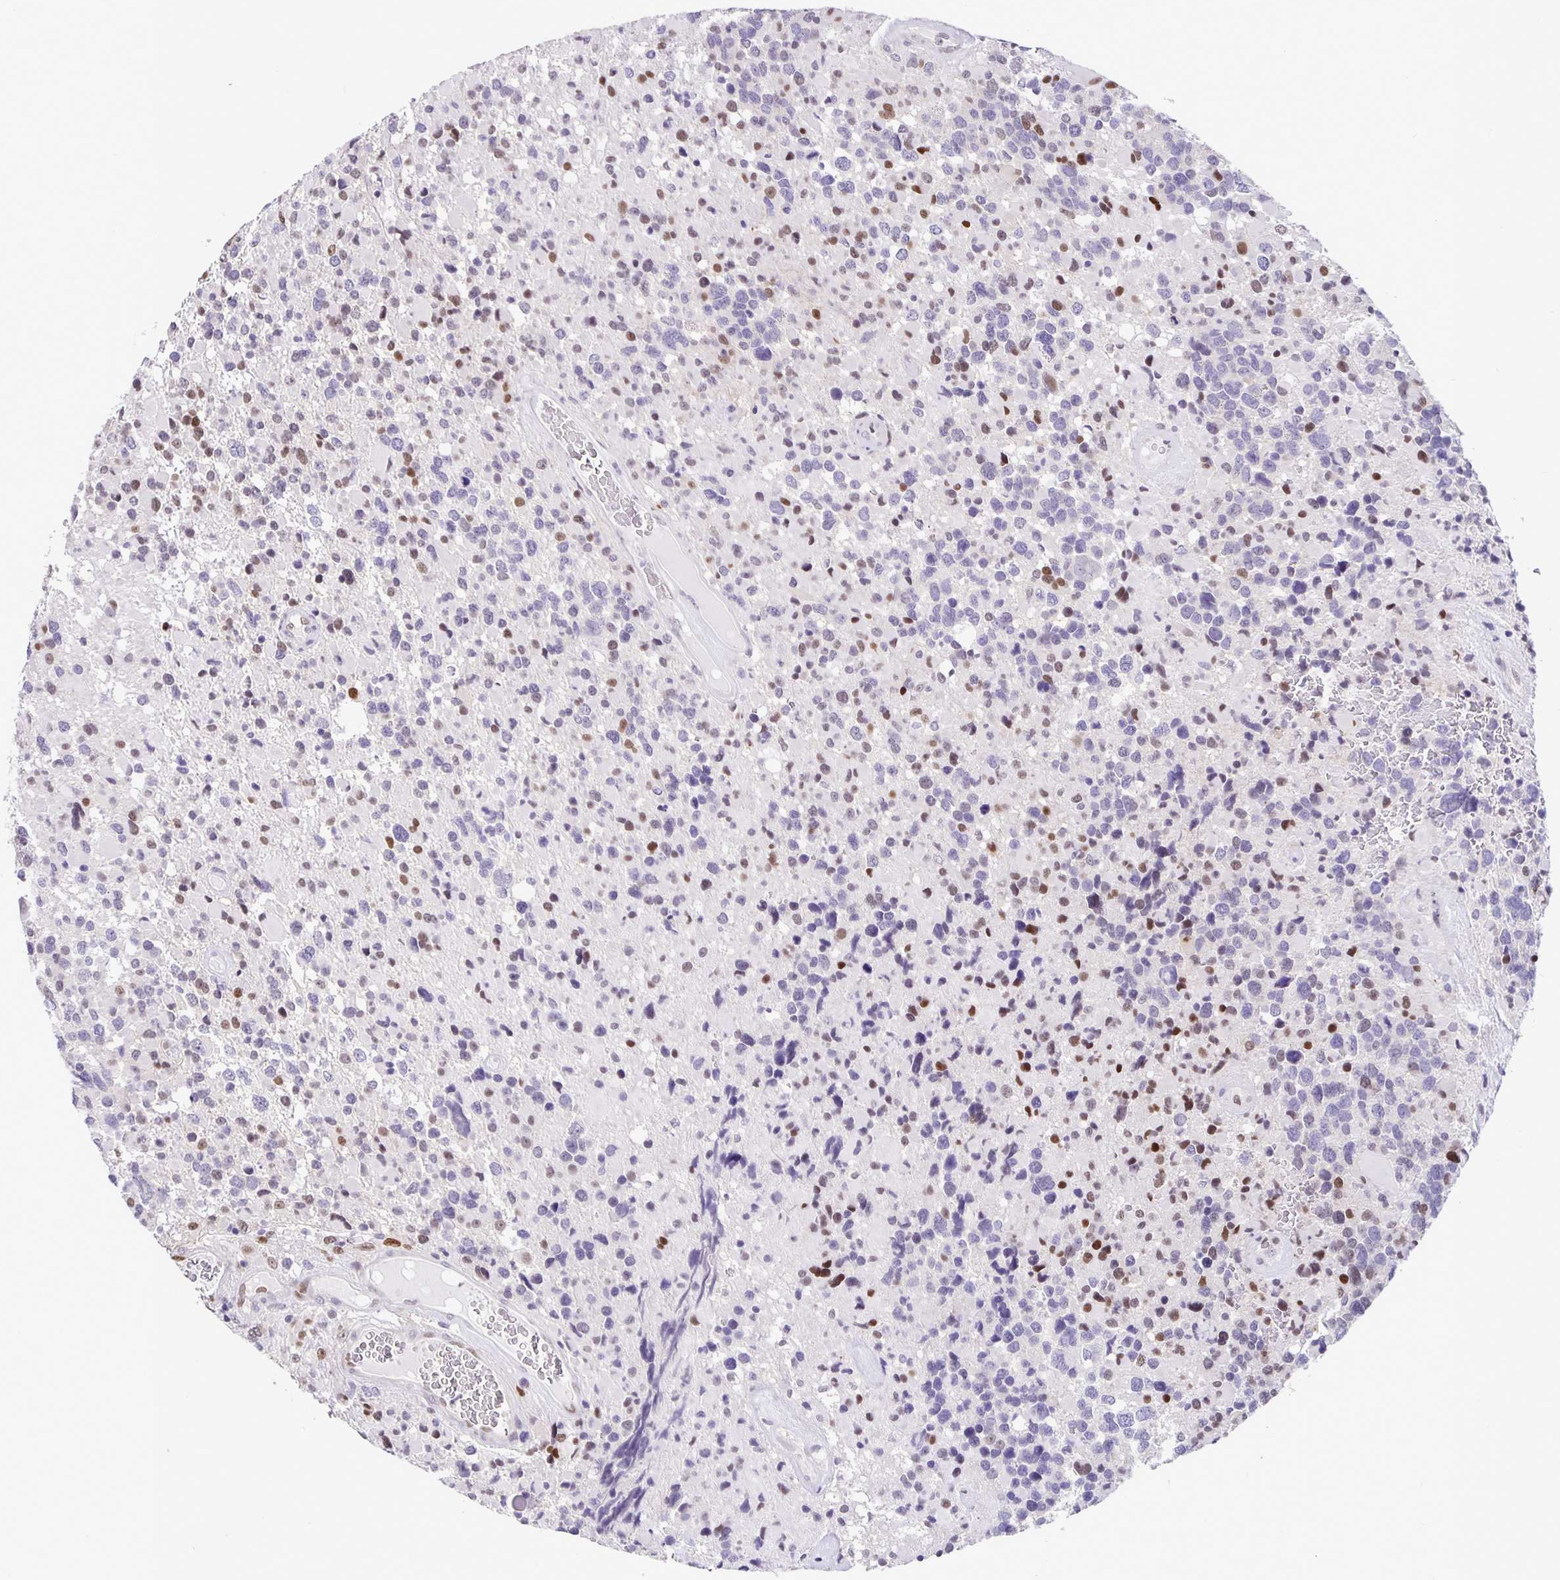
{"staining": {"intensity": "moderate", "quantity": "<25%", "location": "nuclear"}, "tissue": "glioma", "cell_type": "Tumor cells", "image_type": "cancer", "snomed": [{"axis": "morphology", "description": "Glioma, malignant, High grade"}, {"axis": "topography", "description": "Brain"}], "caption": "Glioma tissue shows moderate nuclear expression in approximately <25% of tumor cells (brown staining indicates protein expression, while blue staining denotes nuclei).", "gene": "FOSL2", "patient": {"sex": "female", "age": 40}}